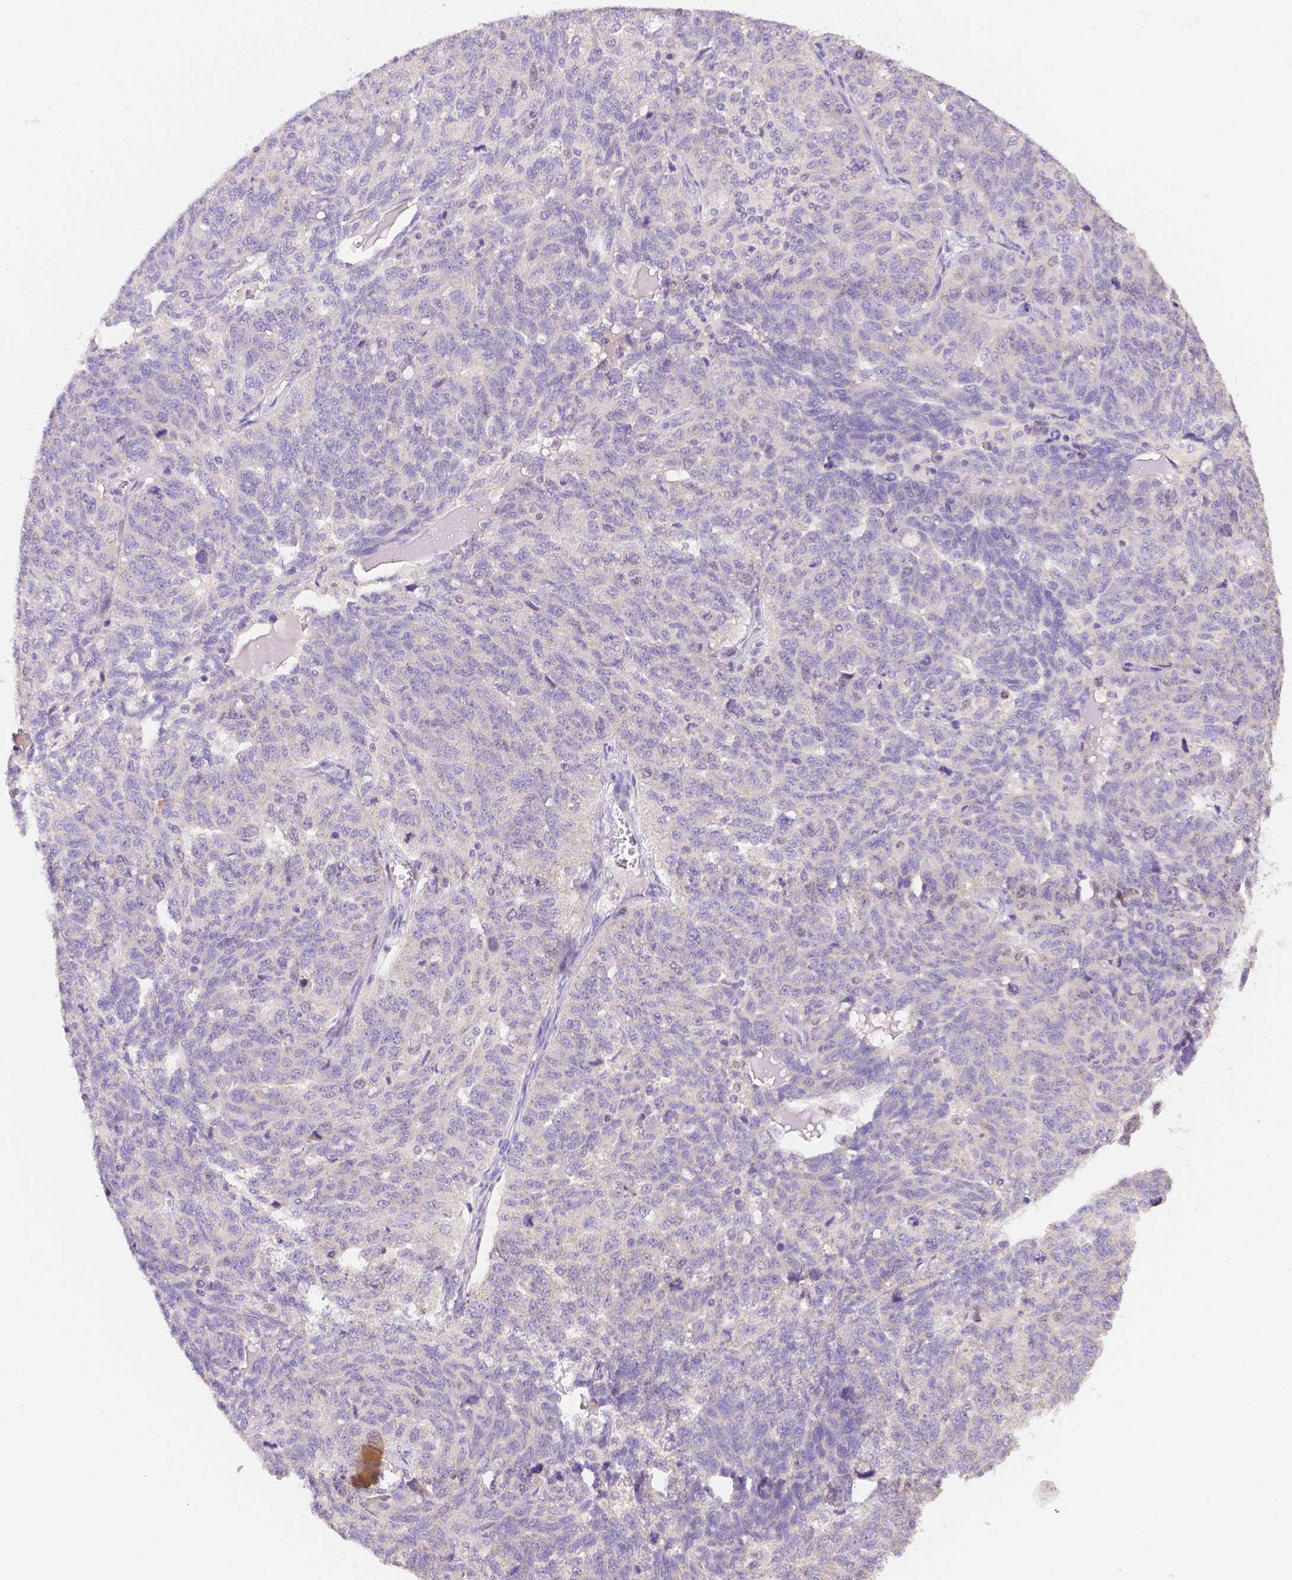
{"staining": {"intensity": "negative", "quantity": "none", "location": "none"}, "tissue": "ovarian cancer", "cell_type": "Tumor cells", "image_type": "cancer", "snomed": [{"axis": "morphology", "description": "Cystadenocarcinoma, serous, NOS"}, {"axis": "topography", "description": "Ovary"}], "caption": "Immunohistochemical staining of ovarian cancer (serous cystadenocarcinoma) reveals no significant expression in tumor cells.", "gene": "C10orf67", "patient": {"sex": "female", "age": 71}}